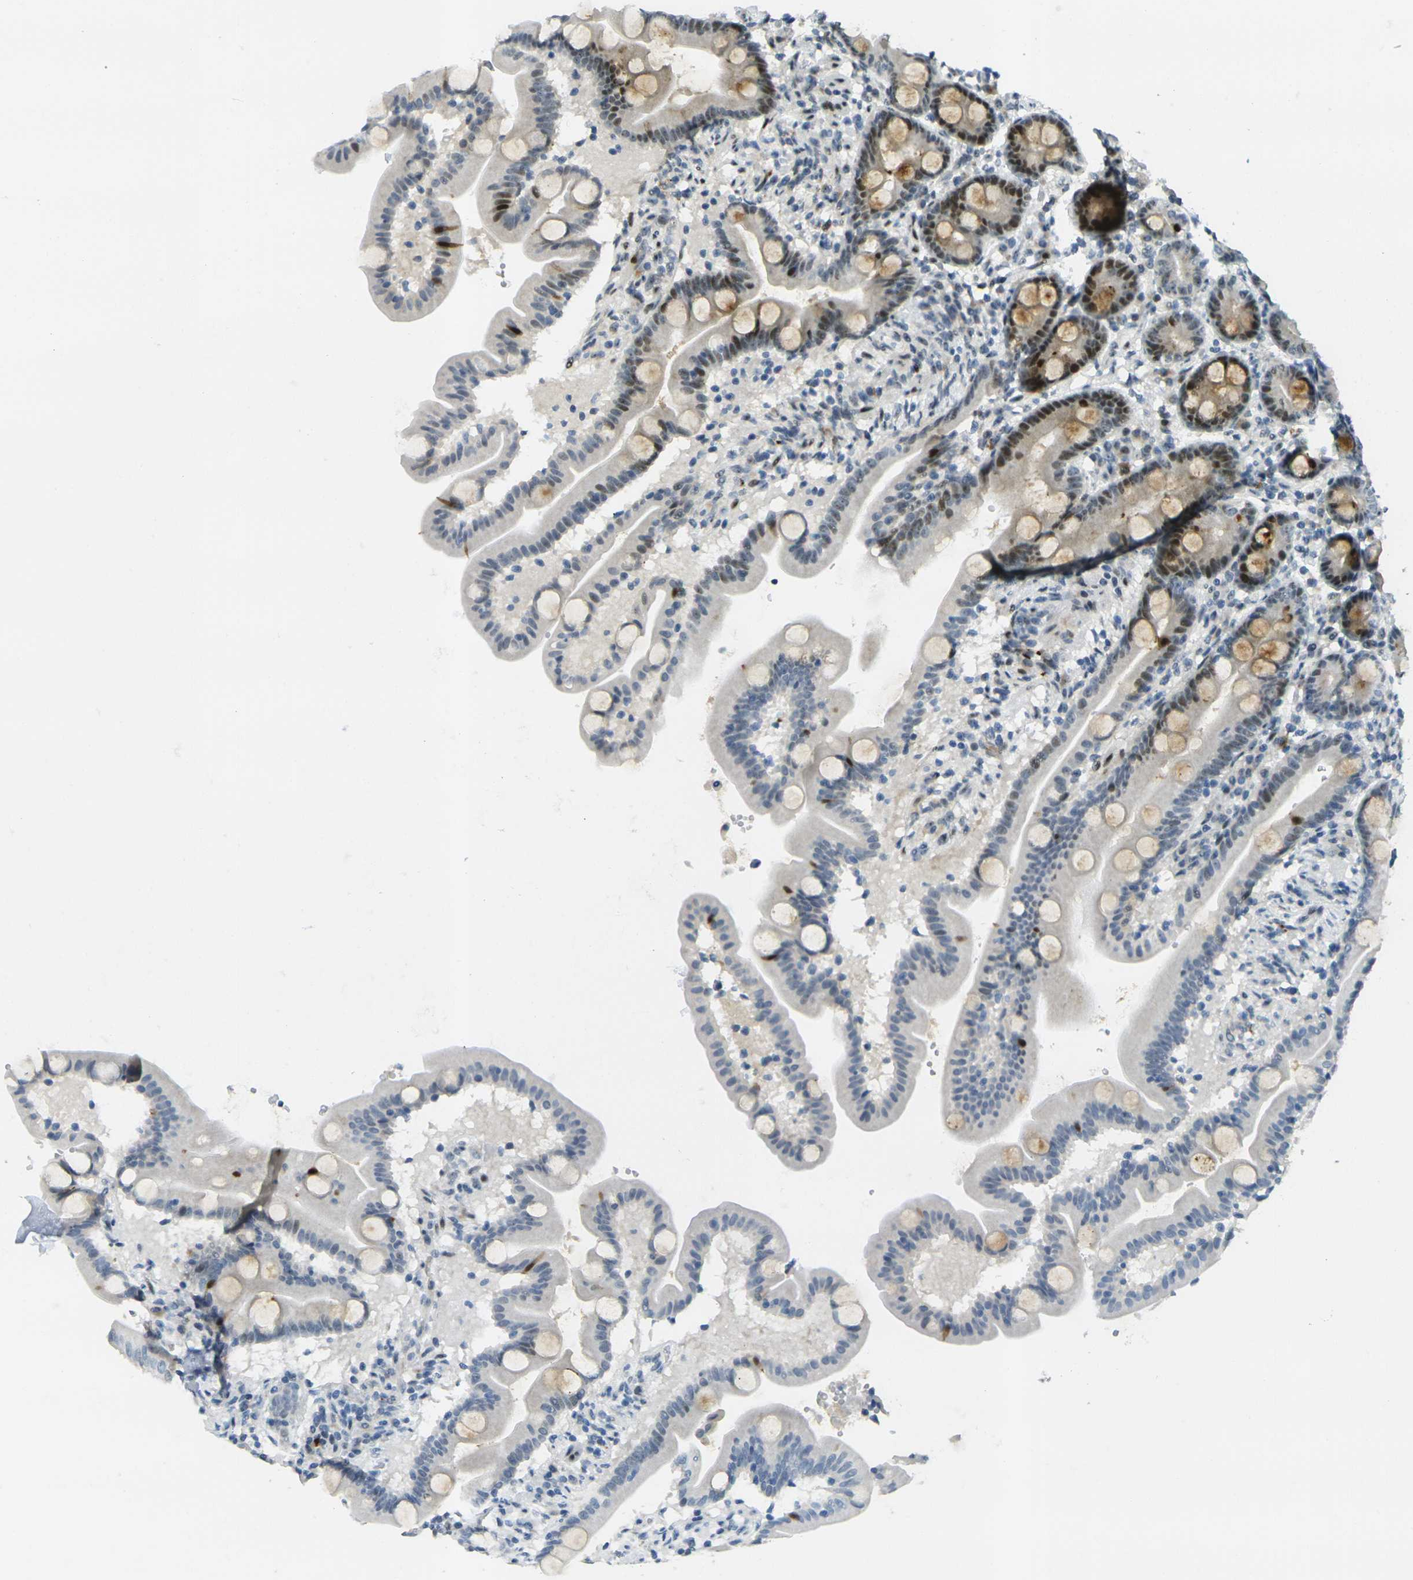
{"staining": {"intensity": "strong", "quantity": "25%-75%", "location": "cytoplasmic/membranous,nuclear"}, "tissue": "duodenum", "cell_type": "Glandular cells", "image_type": "normal", "snomed": [{"axis": "morphology", "description": "Normal tissue, NOS"}, {"axis": "topography", "description": "Duodenum"}], "caption": "Immunohistochemical staining of normal human duodenum demonstrates 25%-75% levels of strong cytoplasmic/membranous,nuclear protein staining in about 25%-75% of glandular cells.", "gene": "UBE2C", "patient": {"sex": "male", "age": 54}}